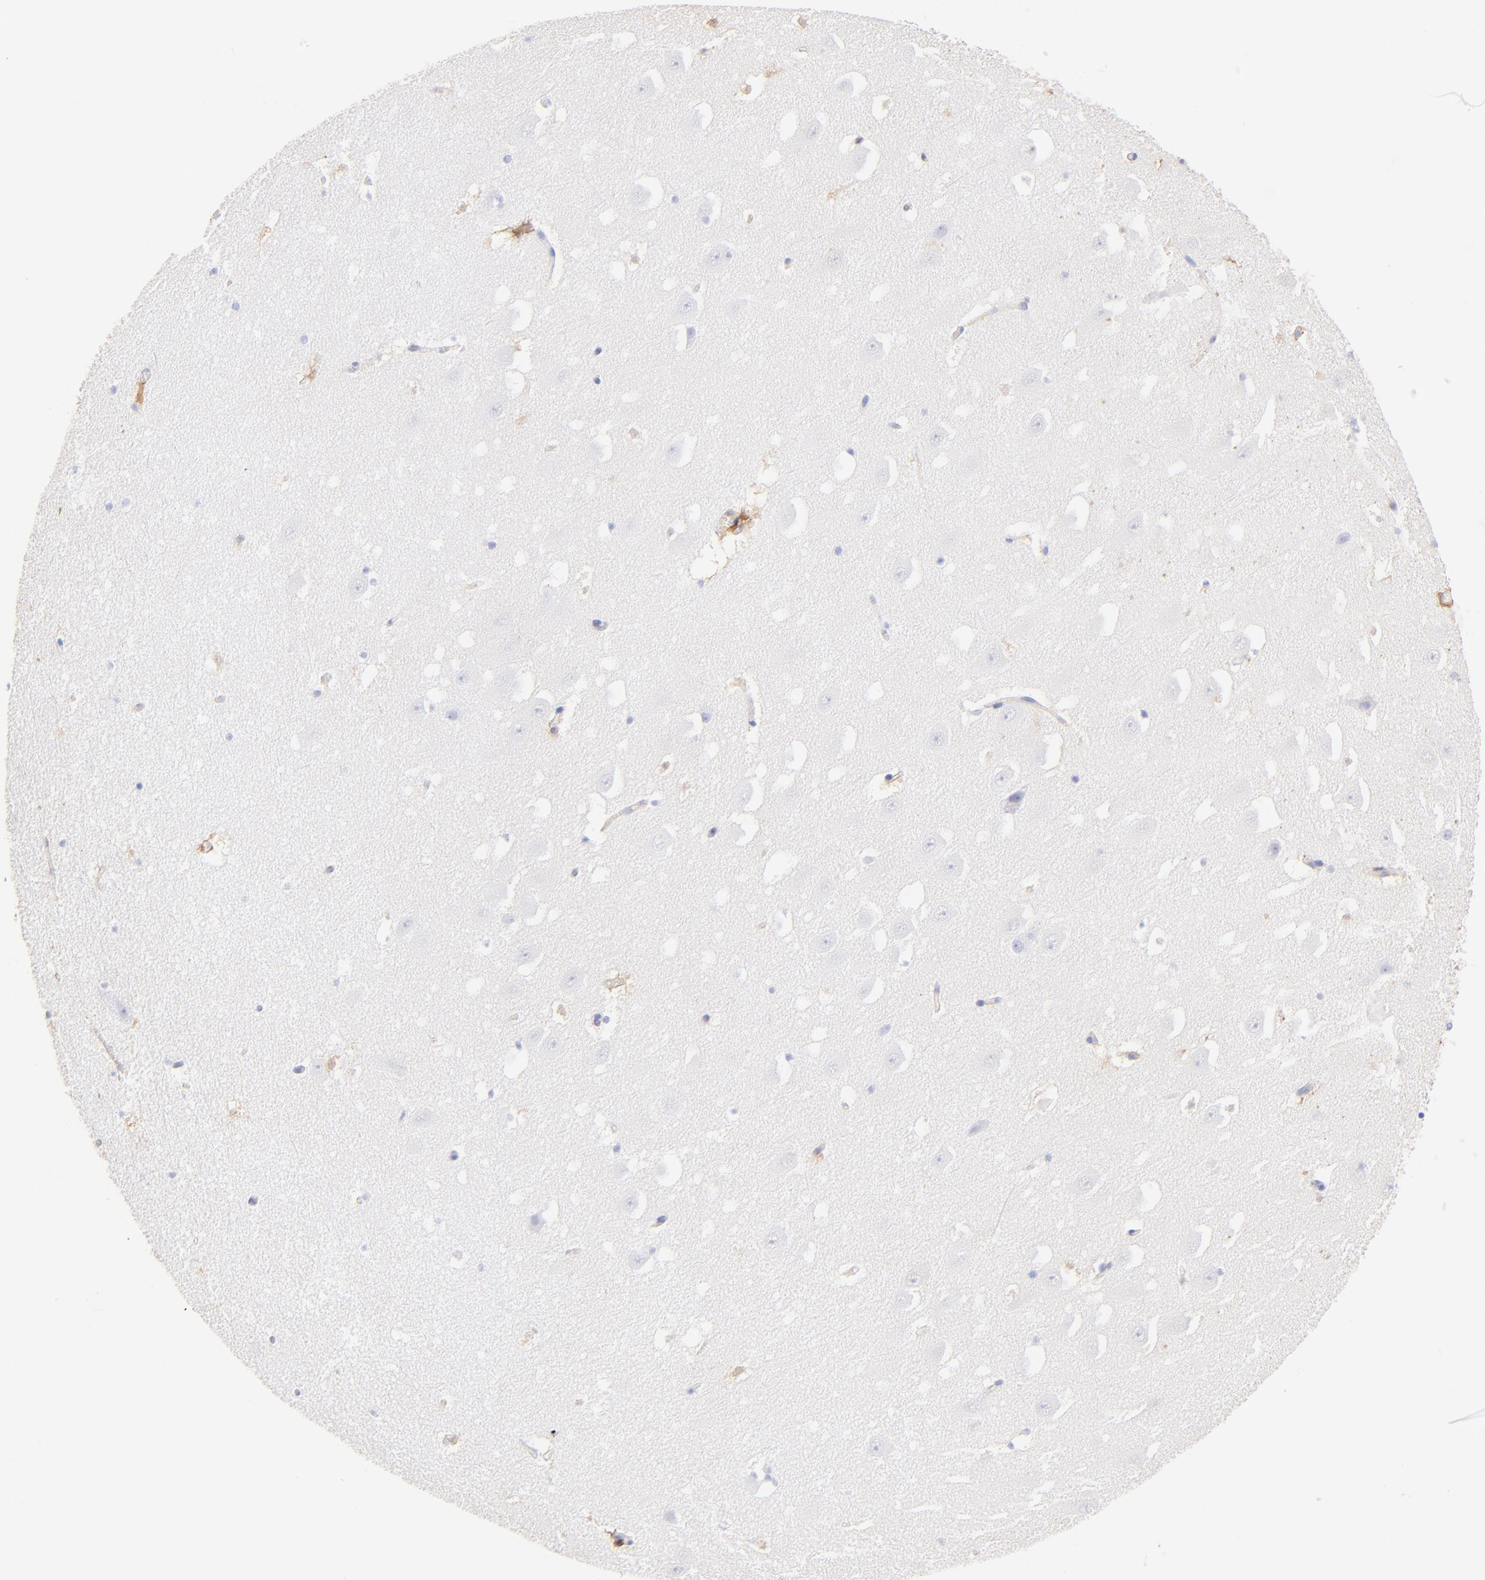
{"staining": {"intensity": "negative", "quantity": "none", "location": "none"}, "tissue": "hippocampus", "cell_type": "Glial cells", "image_type": "normal", "snomed": [{"axis": "morphology", "description": "Normal tissue, NOS"}, {"axis": "topography", "description": "Hippocampus"}], "caption": "Unremarkable hippocampus was stained to show a protein in brown. There is no significant positivity in glial cells. (Stains: DAB immunohistochemistry (IHC) with hematoxylin counter stain, Microscopy: brightfield microscopy at high magnification).", "gene": "ALDH1A1", "patient": {"sex": "male", "age": 45}}